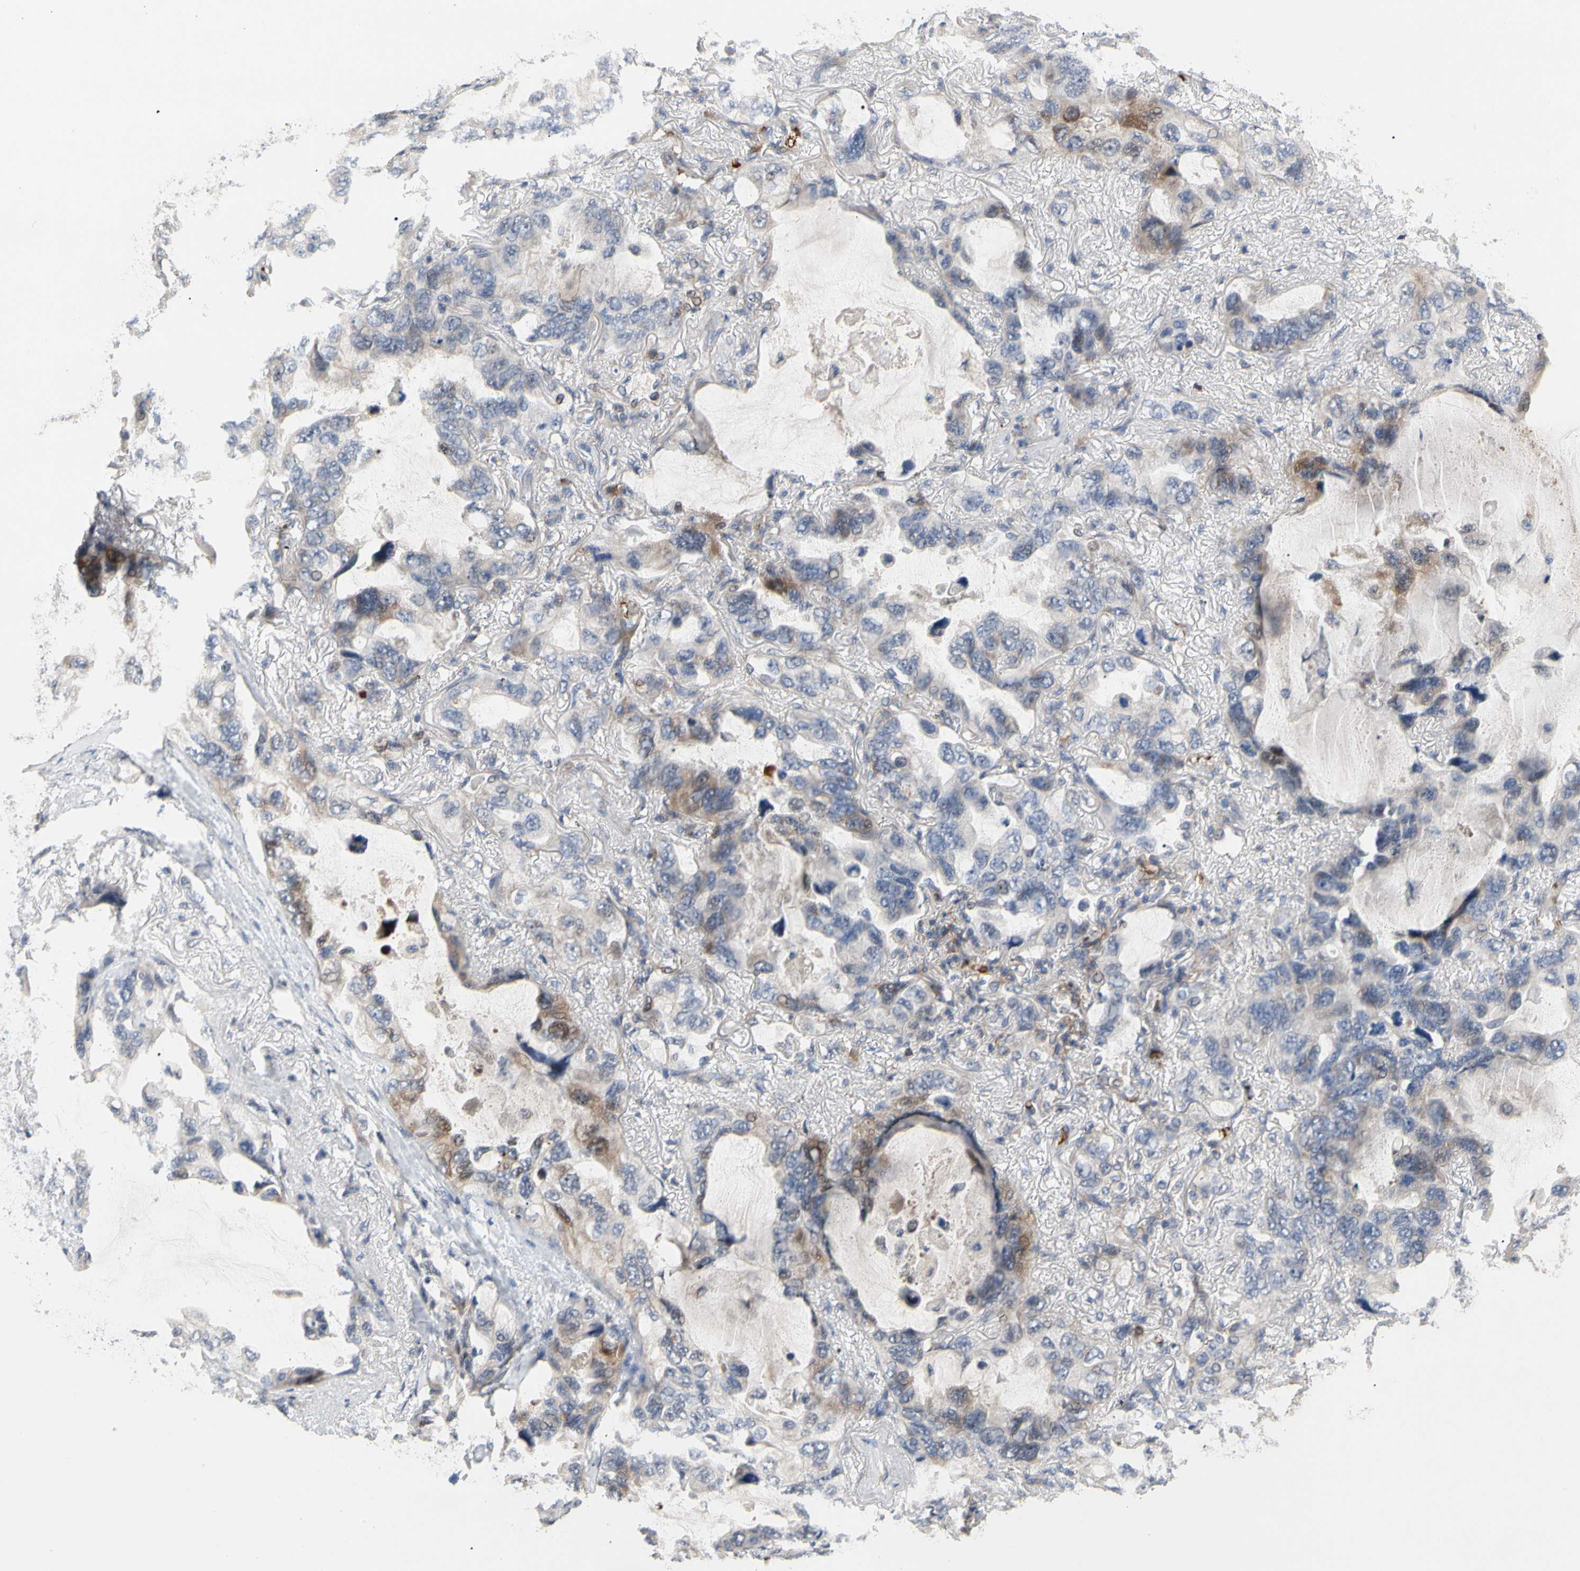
{"staining": {"intensity": "moderate", "quantity": "<25%", "location": "cytoplasmic/membranous"}, "tissue": "lung cancer", "cell_type": "Tumor cells", "image_type": "cancer", "snomed": [{"axis": "morphology", "description": "Squamous cell carcinoma, NOS"}, {"axis": "topography", "description": "Lung"}], "caption": "The micrograph demonstrates a brown stain indicating the presence of a protein in the cytoplasmic/membranous of tumor cells in lung squamous cell carcinoma.", "gene": "HMGCR", "patient": {"sex": "female", "age": 73}}